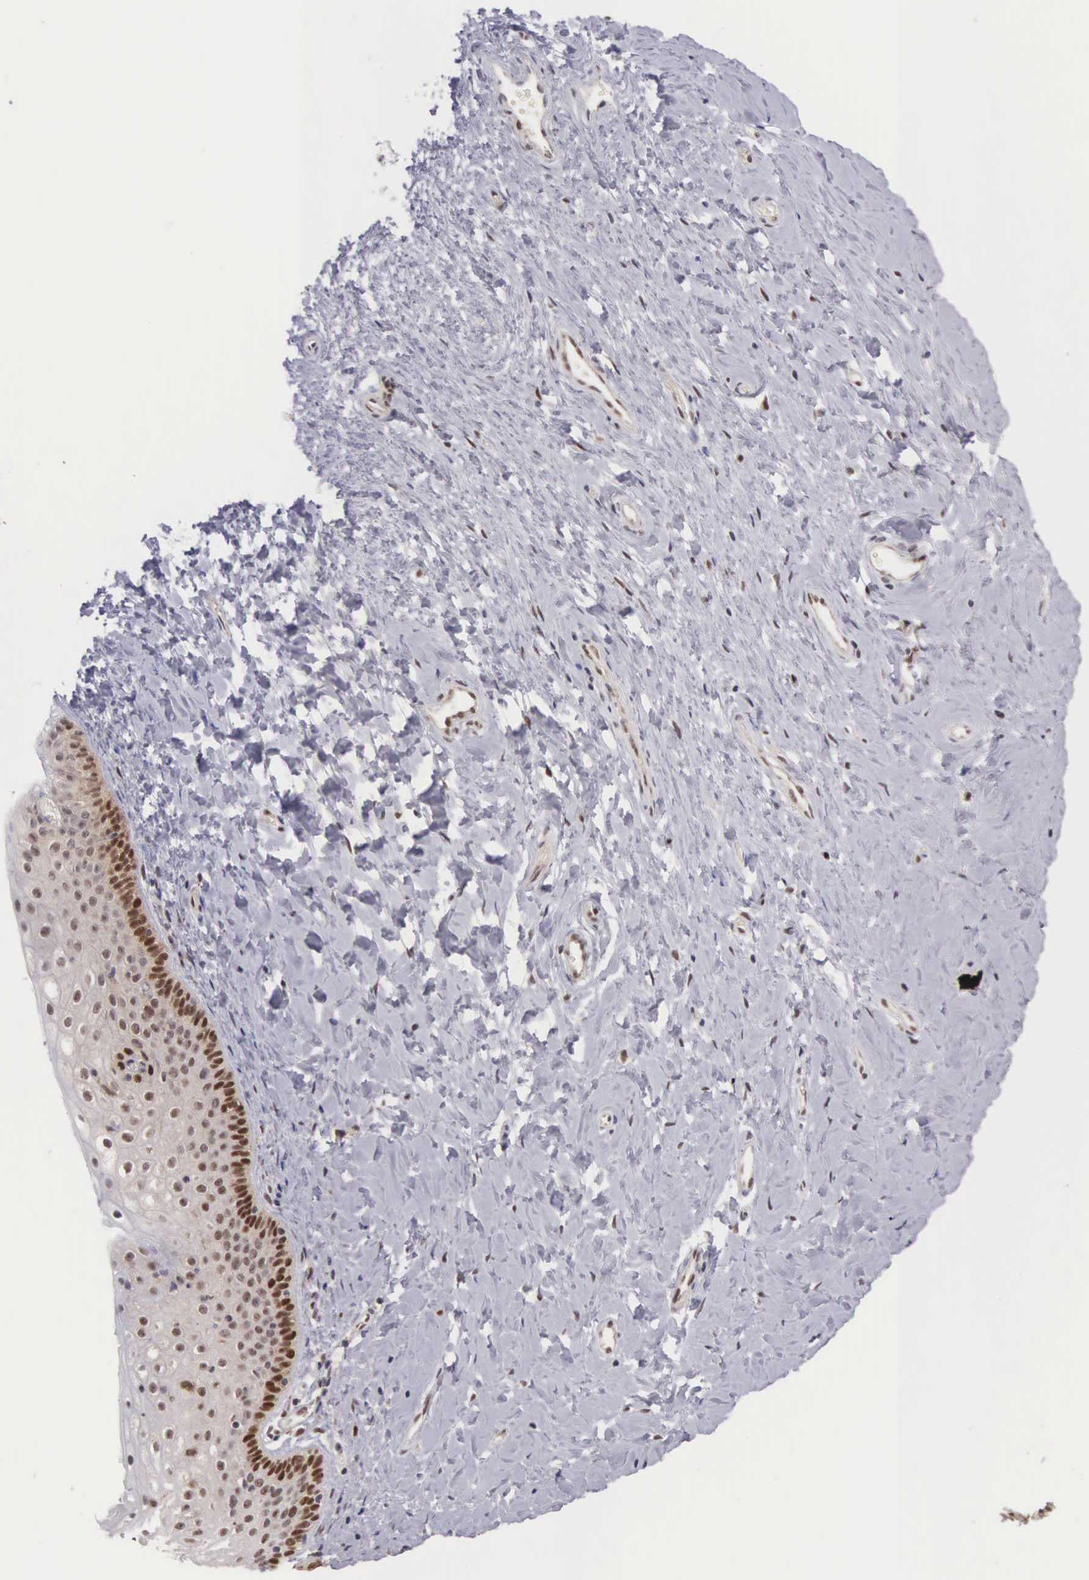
{"staining": {"intensity": "strong", "quantity": ">75%", "location": "nuclear"}, "tissue": "cervix", "cell_type": "Glandular cells", "image_type": "normal", "snomed": [{"axis": "morphology", "description": "Normal tissue, NOS"}, {"axis": "topography", "description": "Cervix"}], "caption": "Immunohistochemistry image of benign cervix: cervix stained using immunohistochemistry (IHC) reveals high levels of strong protein expression localized specifically in the nuclear of glandular cells, appearing as a nuclear brown color.", "gene": "GRK3", "patient": {"sex": "female", "age": 53}}